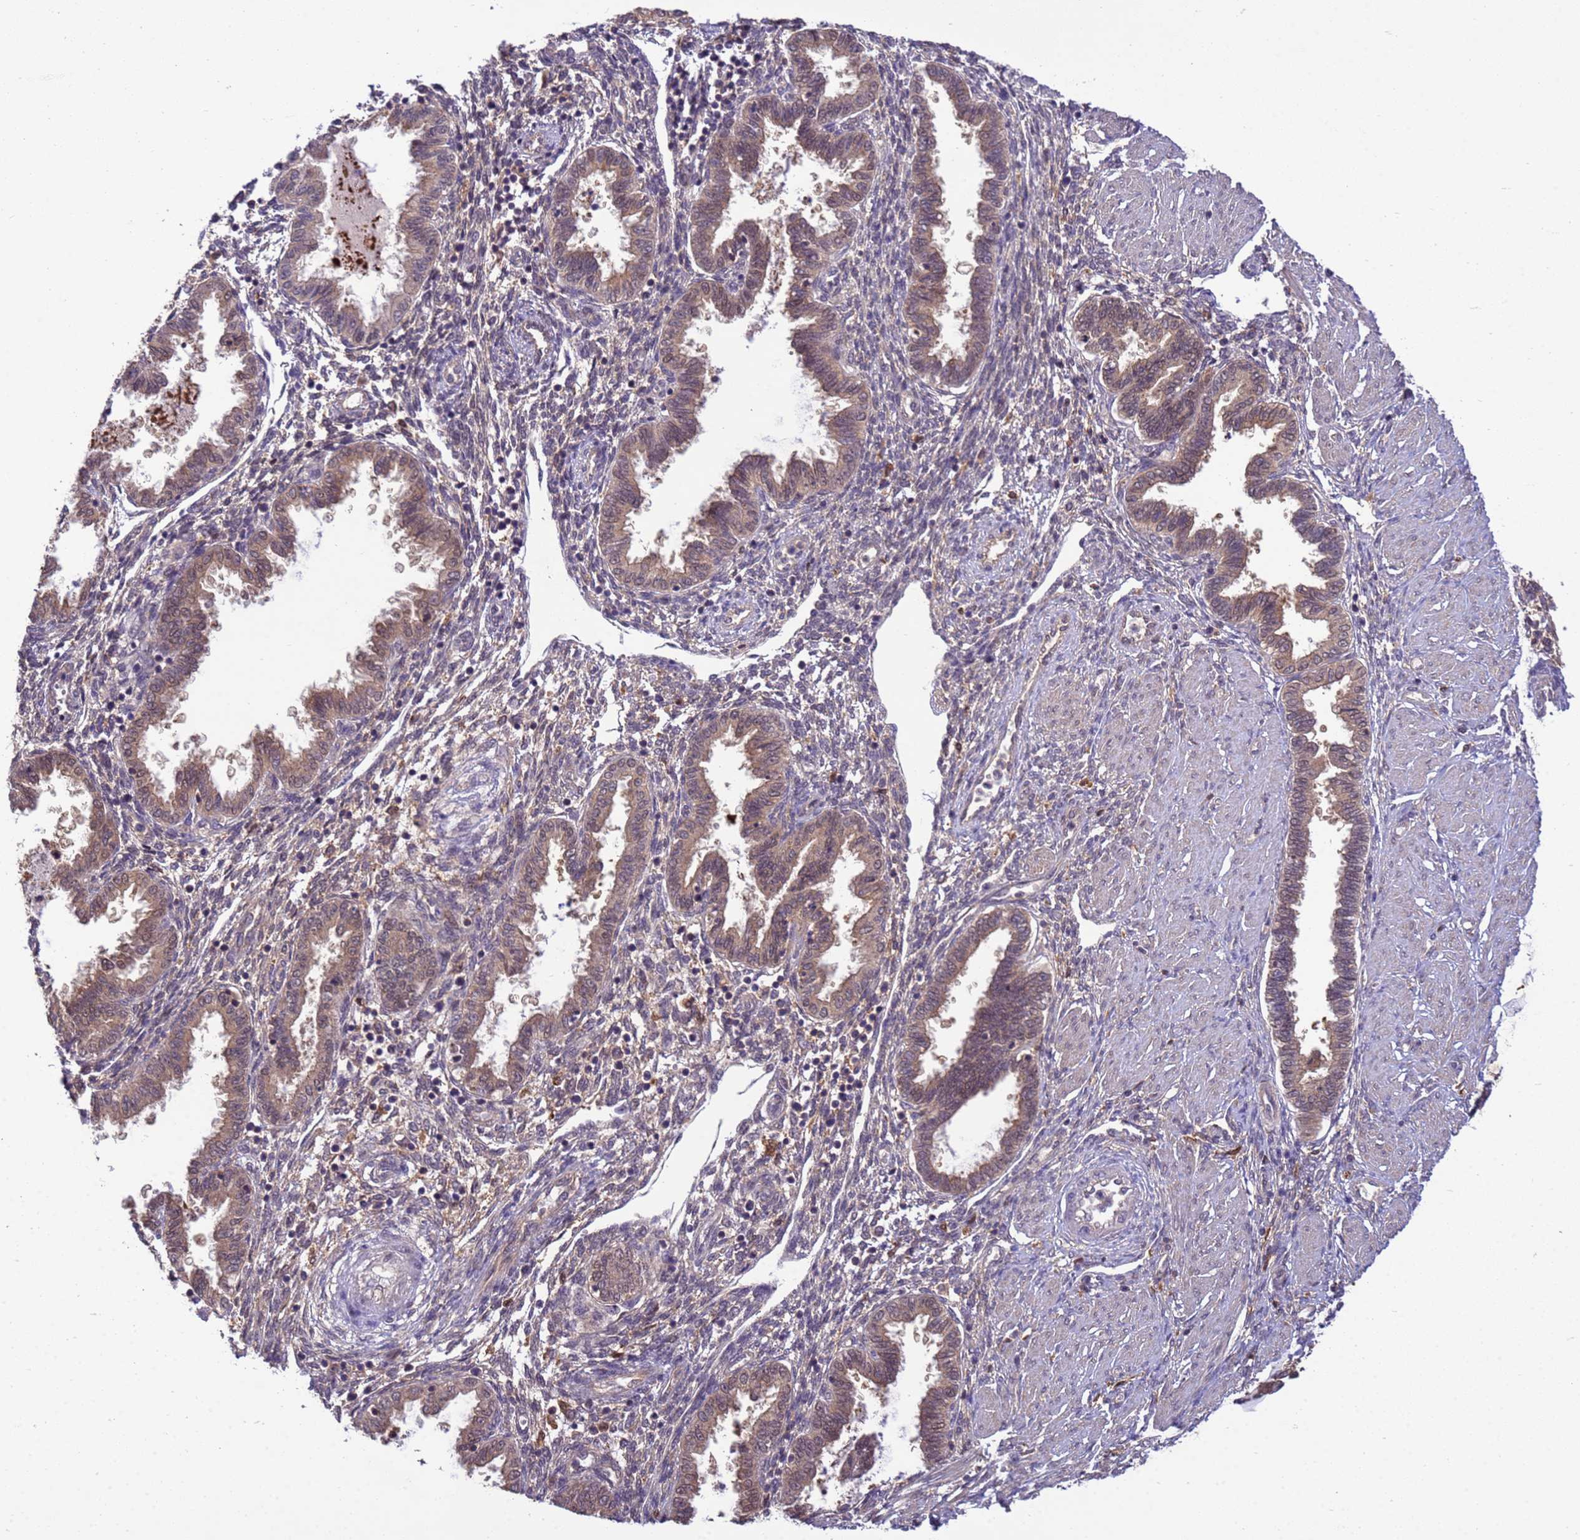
{"staining": {"intensity": "moderate", "quantity": "<25%", "location": "cytoplasmic/membranous,nuclear"}, "tissue": "endometrium", "cell_type": "Cells in endometrial stroma", "image_type": "normal", "snomed": [{"axis": "morphology", "description": "Normal tissue, NOS"}, {"axis": "topography", "description": "Endometrium"}], "caption": "Protein expression analysis of benign endometrium exhibits moderate cytoplasmic/membranous,nuclear expression in approximately <25% of cells in endometrial stroma.", "gene": "NPEPPS", "patient": {"sex": "female", "age": 33}}